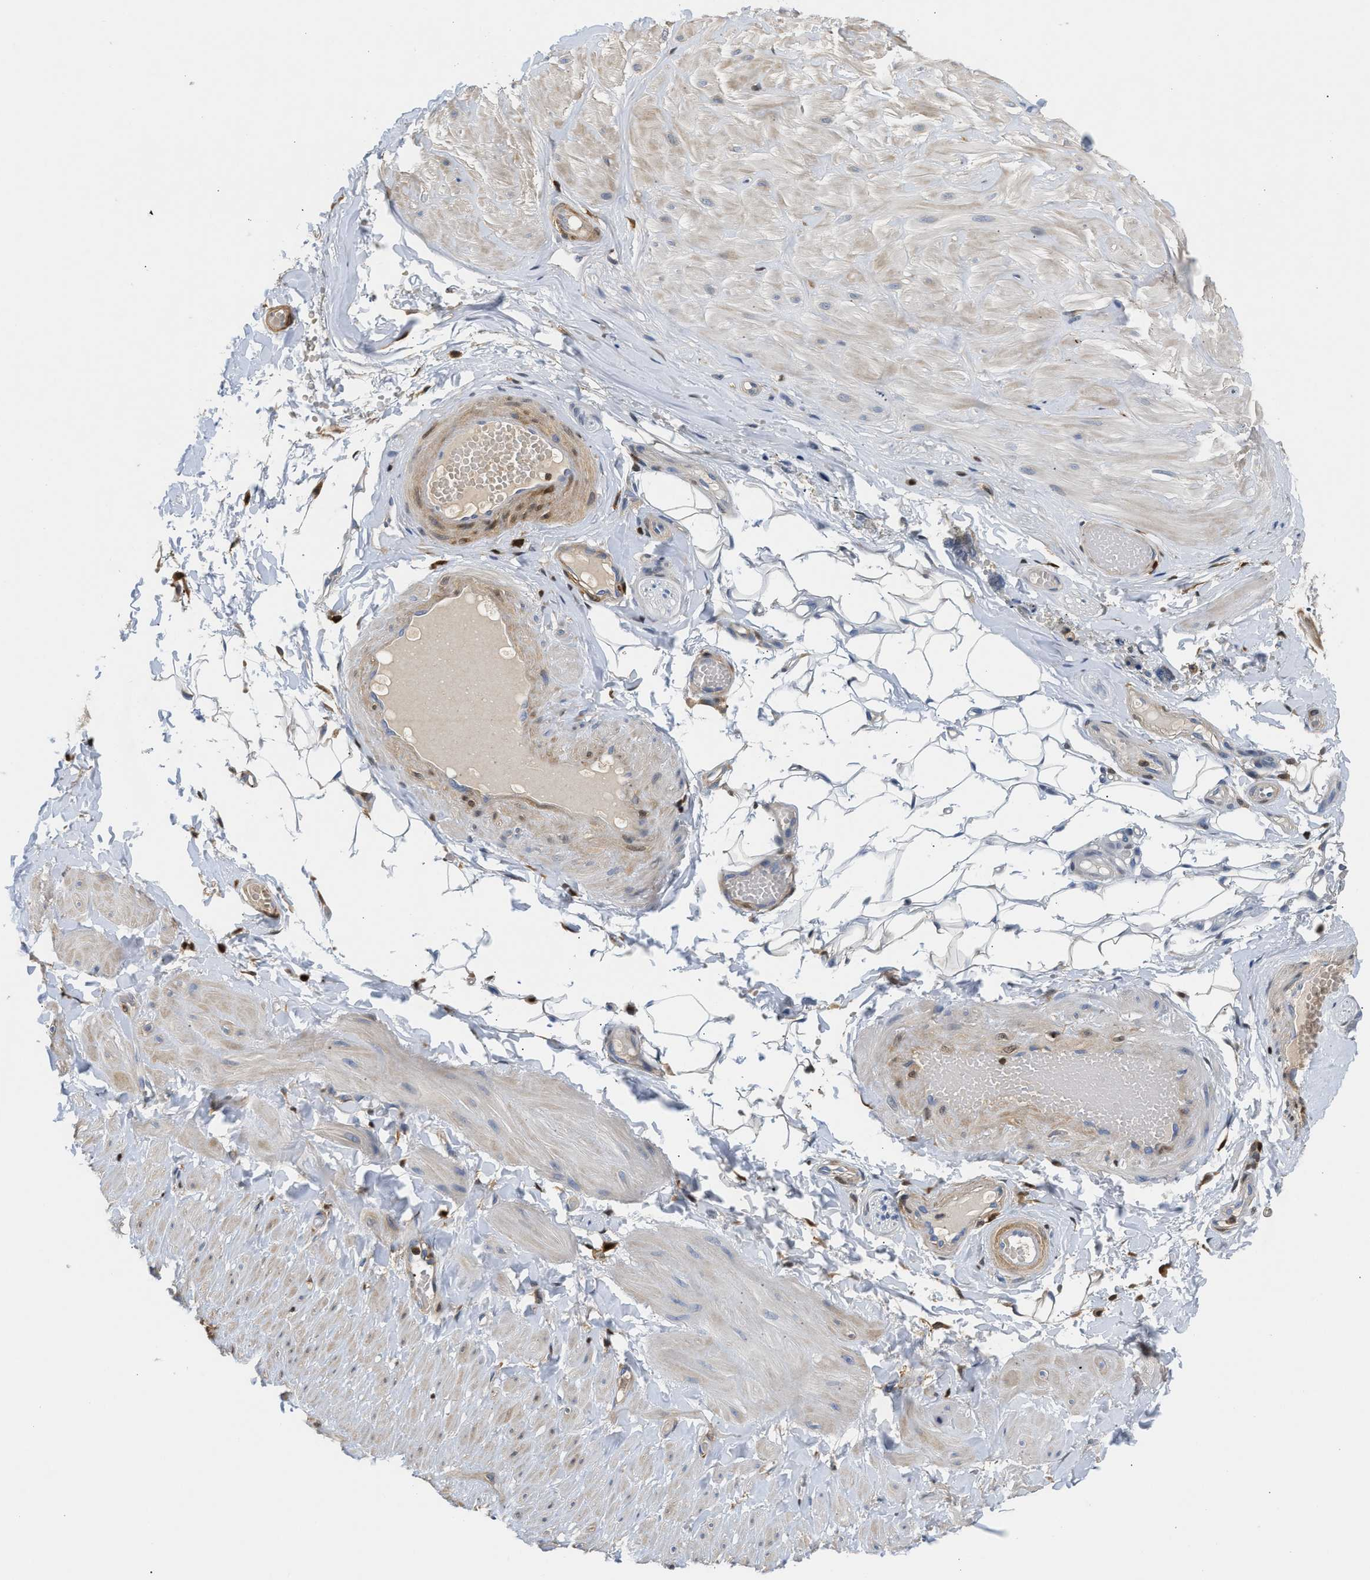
{"staining": {"intensity": "moderate", "quantity": "25%-75%", "location": "cytoplasmic/membranous"}, "tissue": "adipose tissue", "cell_type": "Adipocytes", "image_type": "normal", "snomed": [{"axis": "morphology", "description": "Normal tissue, NOS"}, {"axis": "topography", "description": "Adipose tissue"}, {"axis": "topography", "description": "Vascular tissue"}, {"axis": "topography", "description": "Peripheral nerve tissue"}], "caption": "Immunohistochemistry (IHC) of benign human adipose tissue demonstrates medium levels of moderate cytoplasmic/membranous positivity in approximately 25%-75% of adipocytes.", "gene": "SLIT2", "patient": {"sex": "male", "age": 25}}